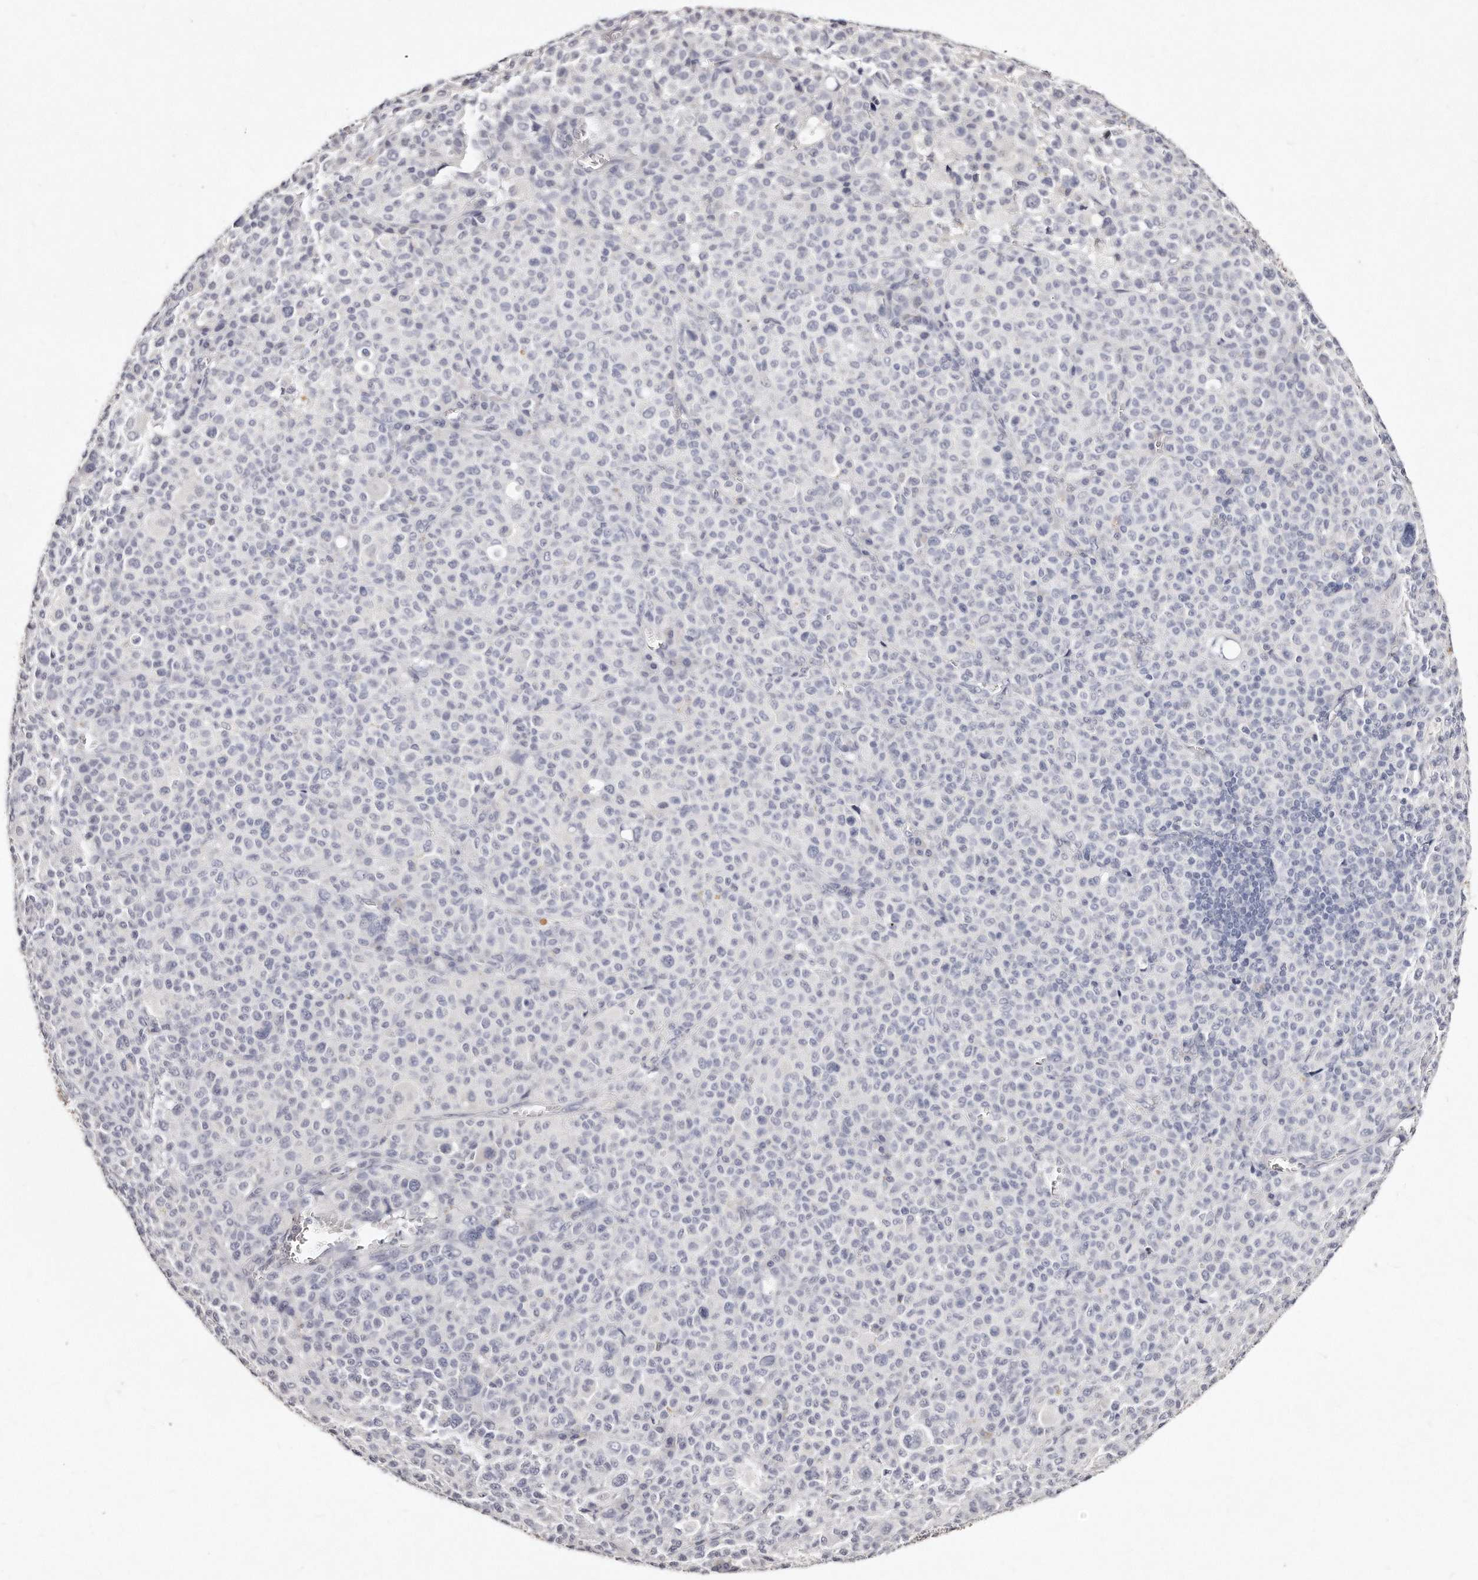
{"staining": {"intensity": "negative", "quantity": "none", "location": "none"}, "tissue": "melanoma", "cell_type": "Tumor cells", "image_type": "cancer", "snomed": [{"axis": "morphology", "description": "Malignant melanoma, Metastatic site"}, {"axis": "topography", "description": "Skin"}], "caption": "Melanoma stained for a protein using immunohistochemistry (IHC) shows no expression tumor cells.", "gene": "GDA", "patient": {"sex": "female", "age": 74}}